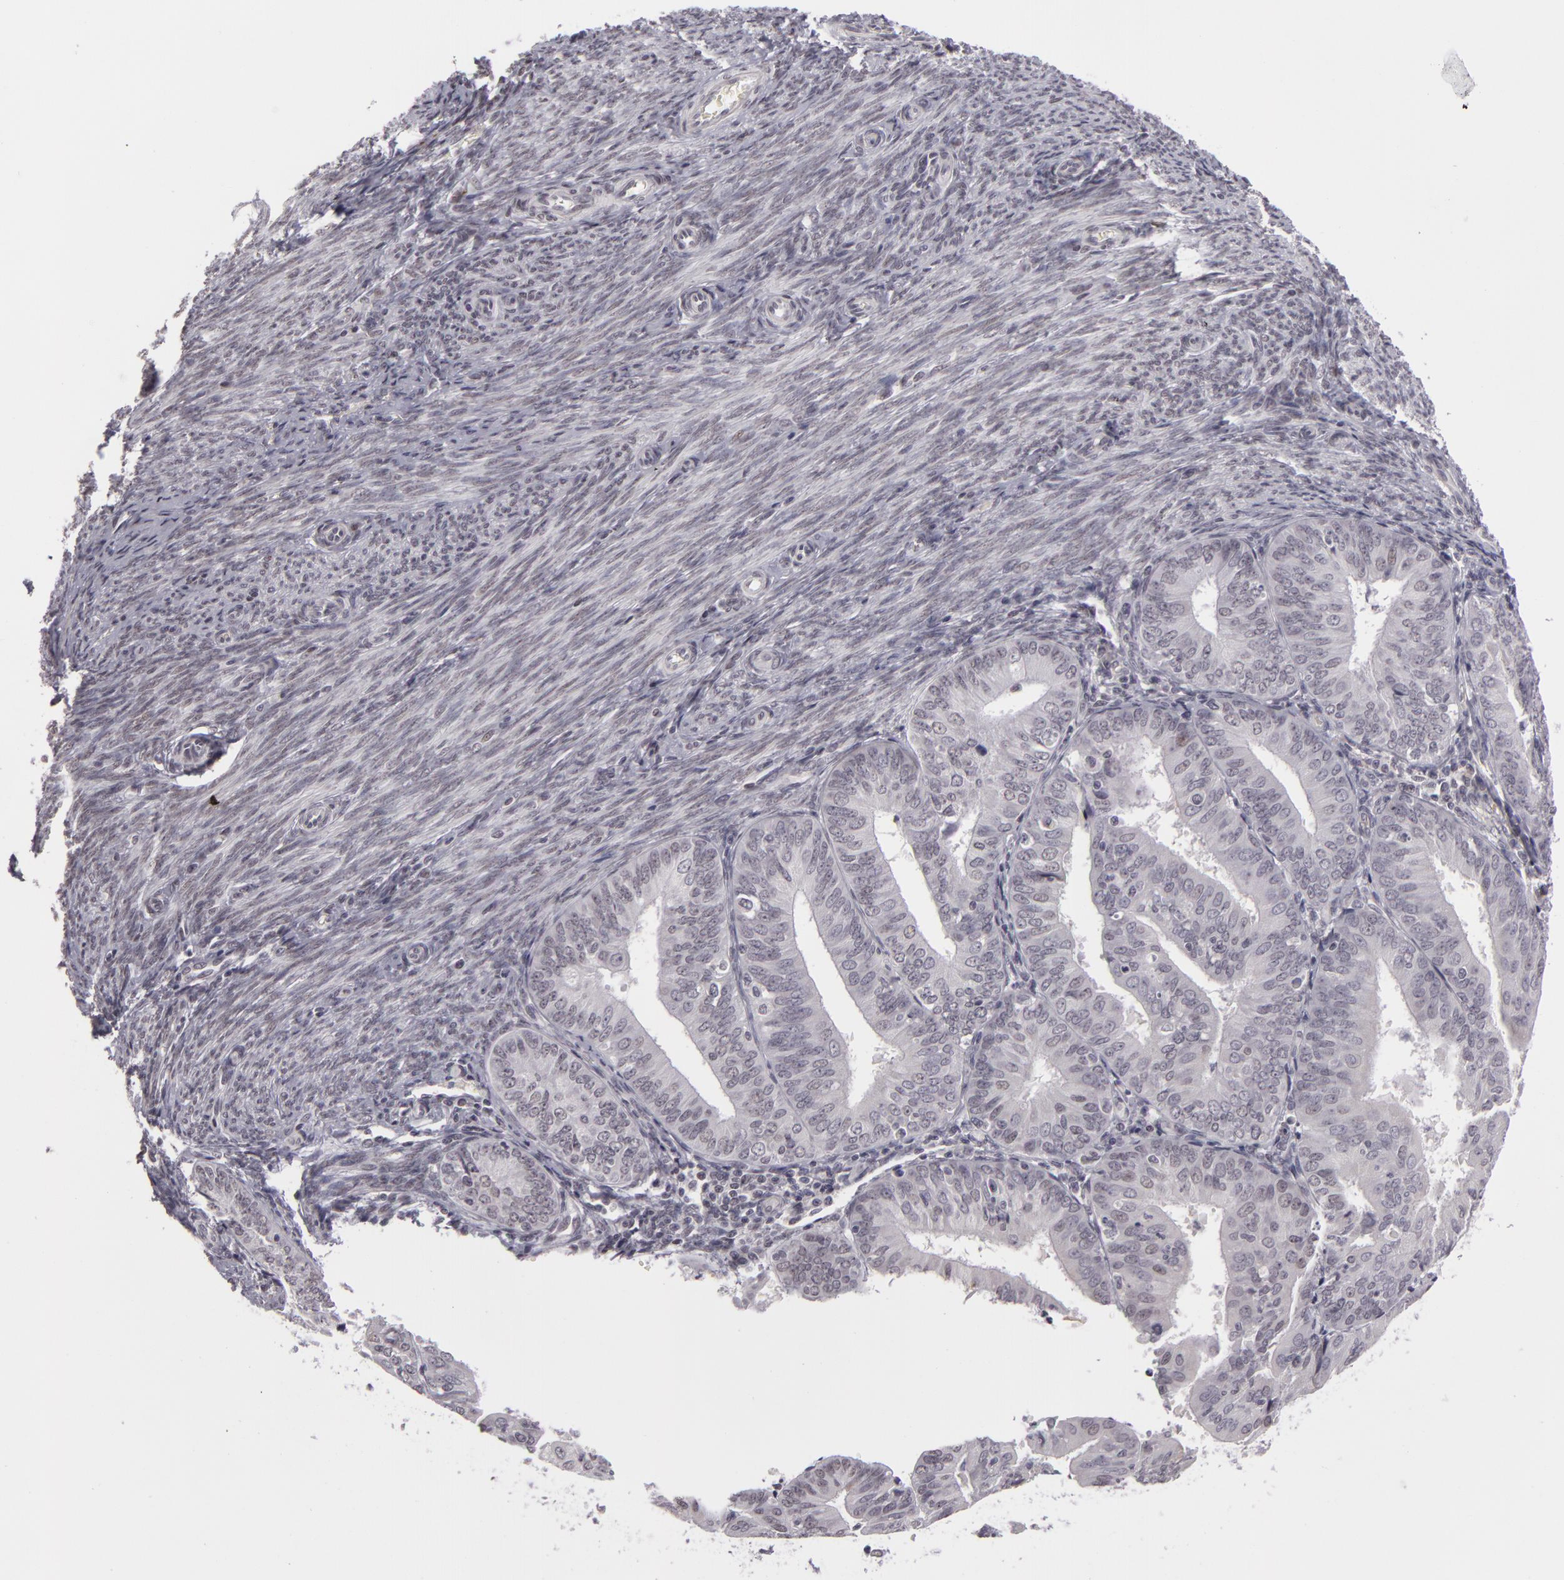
{"staining": {"intensity": "negative", "quantity": "none", "location": "none"}, "tissue": "endometrial cancer", "cell_type": "Tumor cells", "image_type": "cancer", "snomed": [{"axis": "morphology", "description": "Adenocarcinoma, NOS"}, {"axis": "topography", "description": "Endometrium"}], "caption": "DAB (3,3'-diaminobenzidine) immunohistochemical staining of endometrial cancer exhibits no significant expression in tumor cells.", "gene": "RRP7A", "patient": {"sex": "female", "age": 79}}